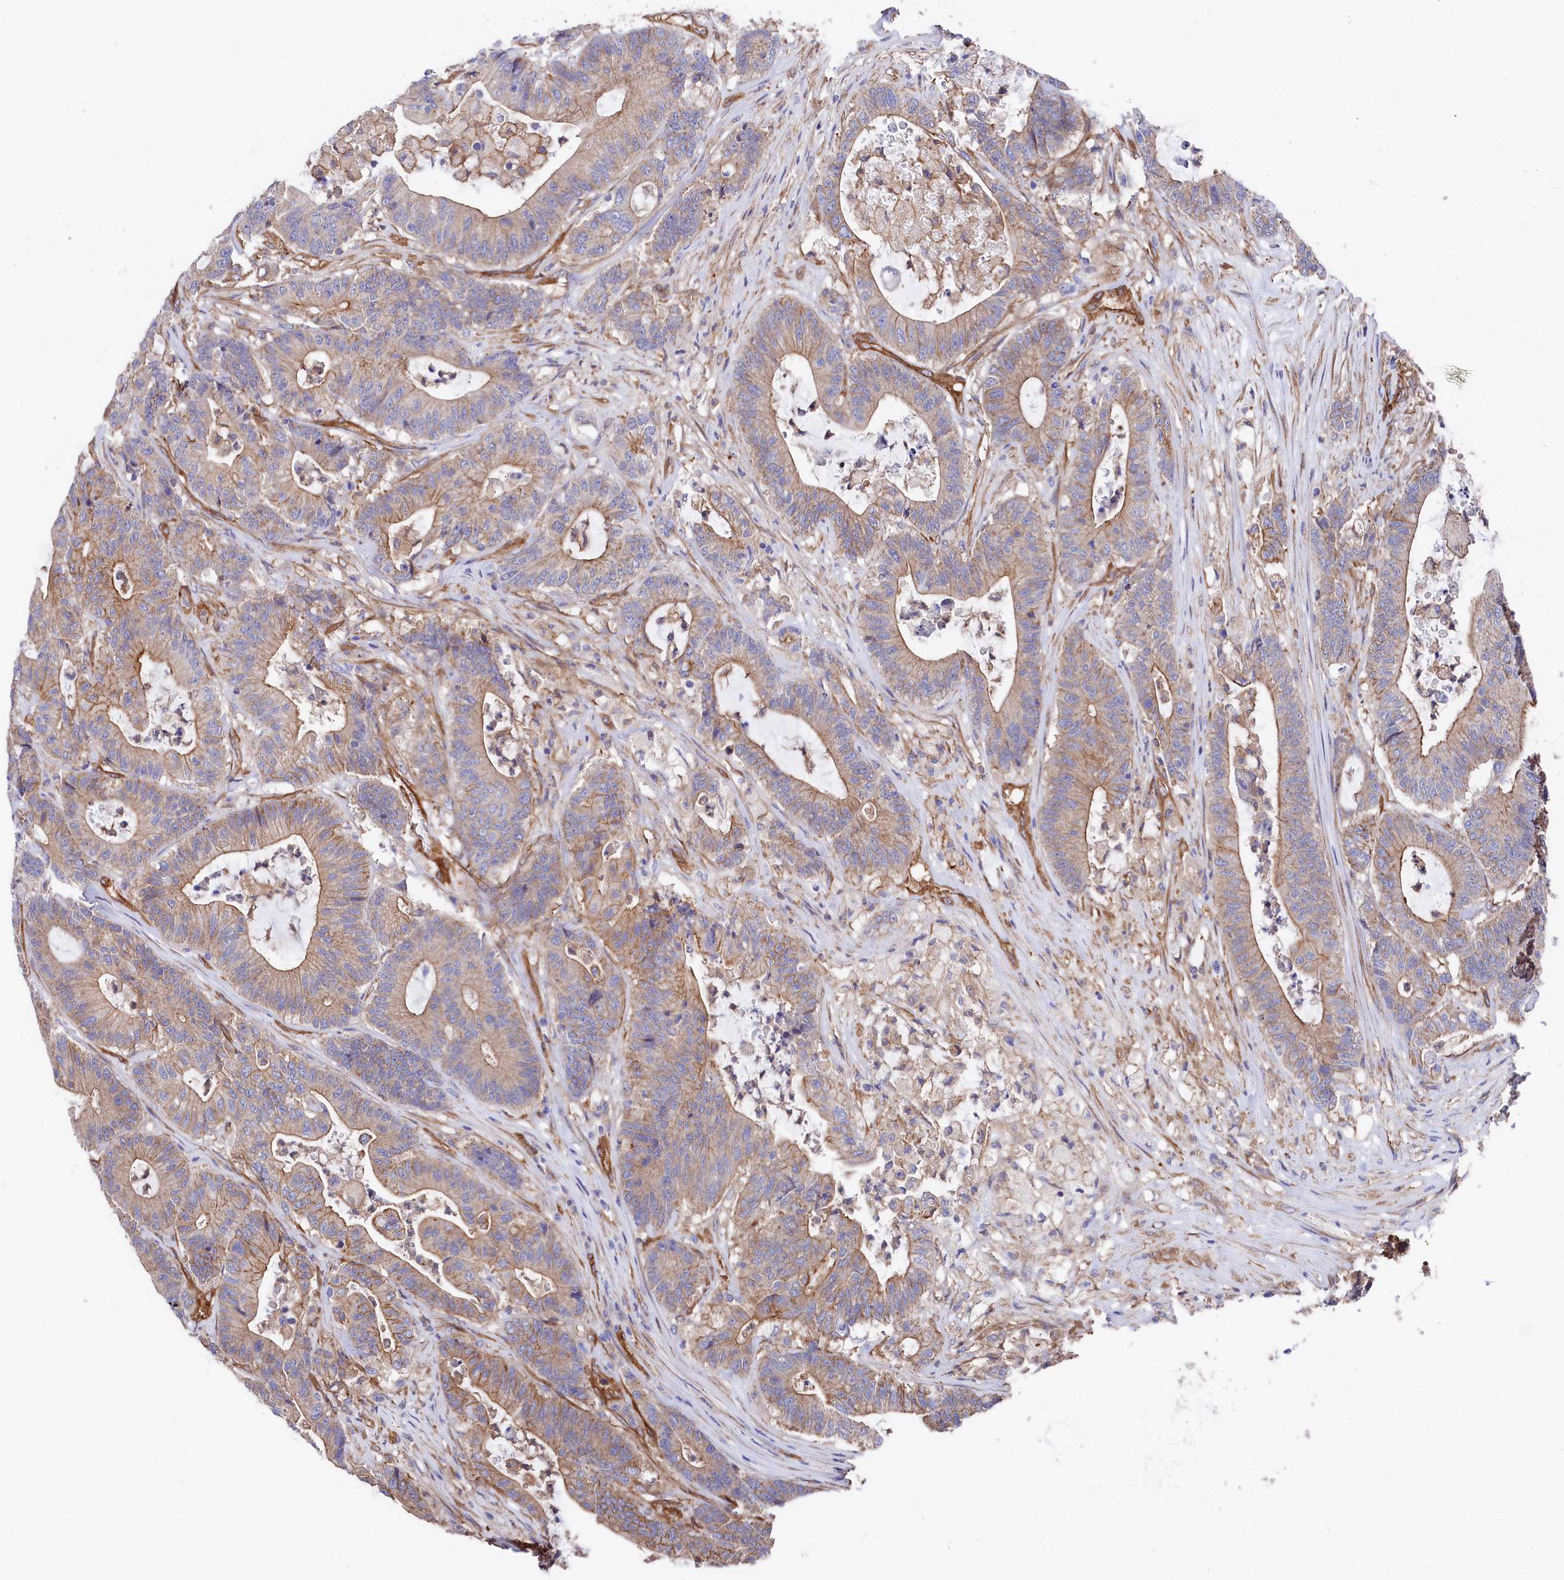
{"staining": {"intensity": "moderate", "quantity": ">75%", "location": "cytoplasmic/membranous"}, "tissue": "colorectal cancer", "cell_type": "Tumor cells", "image_type": "cancer", "snomed": [{"axis": "morphology", "description": "Adenocarcinoma, NOS"}, {"axis": "topography", "description": "Colon"}], "caption": "A photomicrograph of human colorectal cancer stained for a protein displays moderate cytoplasmic/membranous brown staining in tumor cells.", "gene": "TNKS1BP1", "patient": {"sex": "female", "age": 84}}